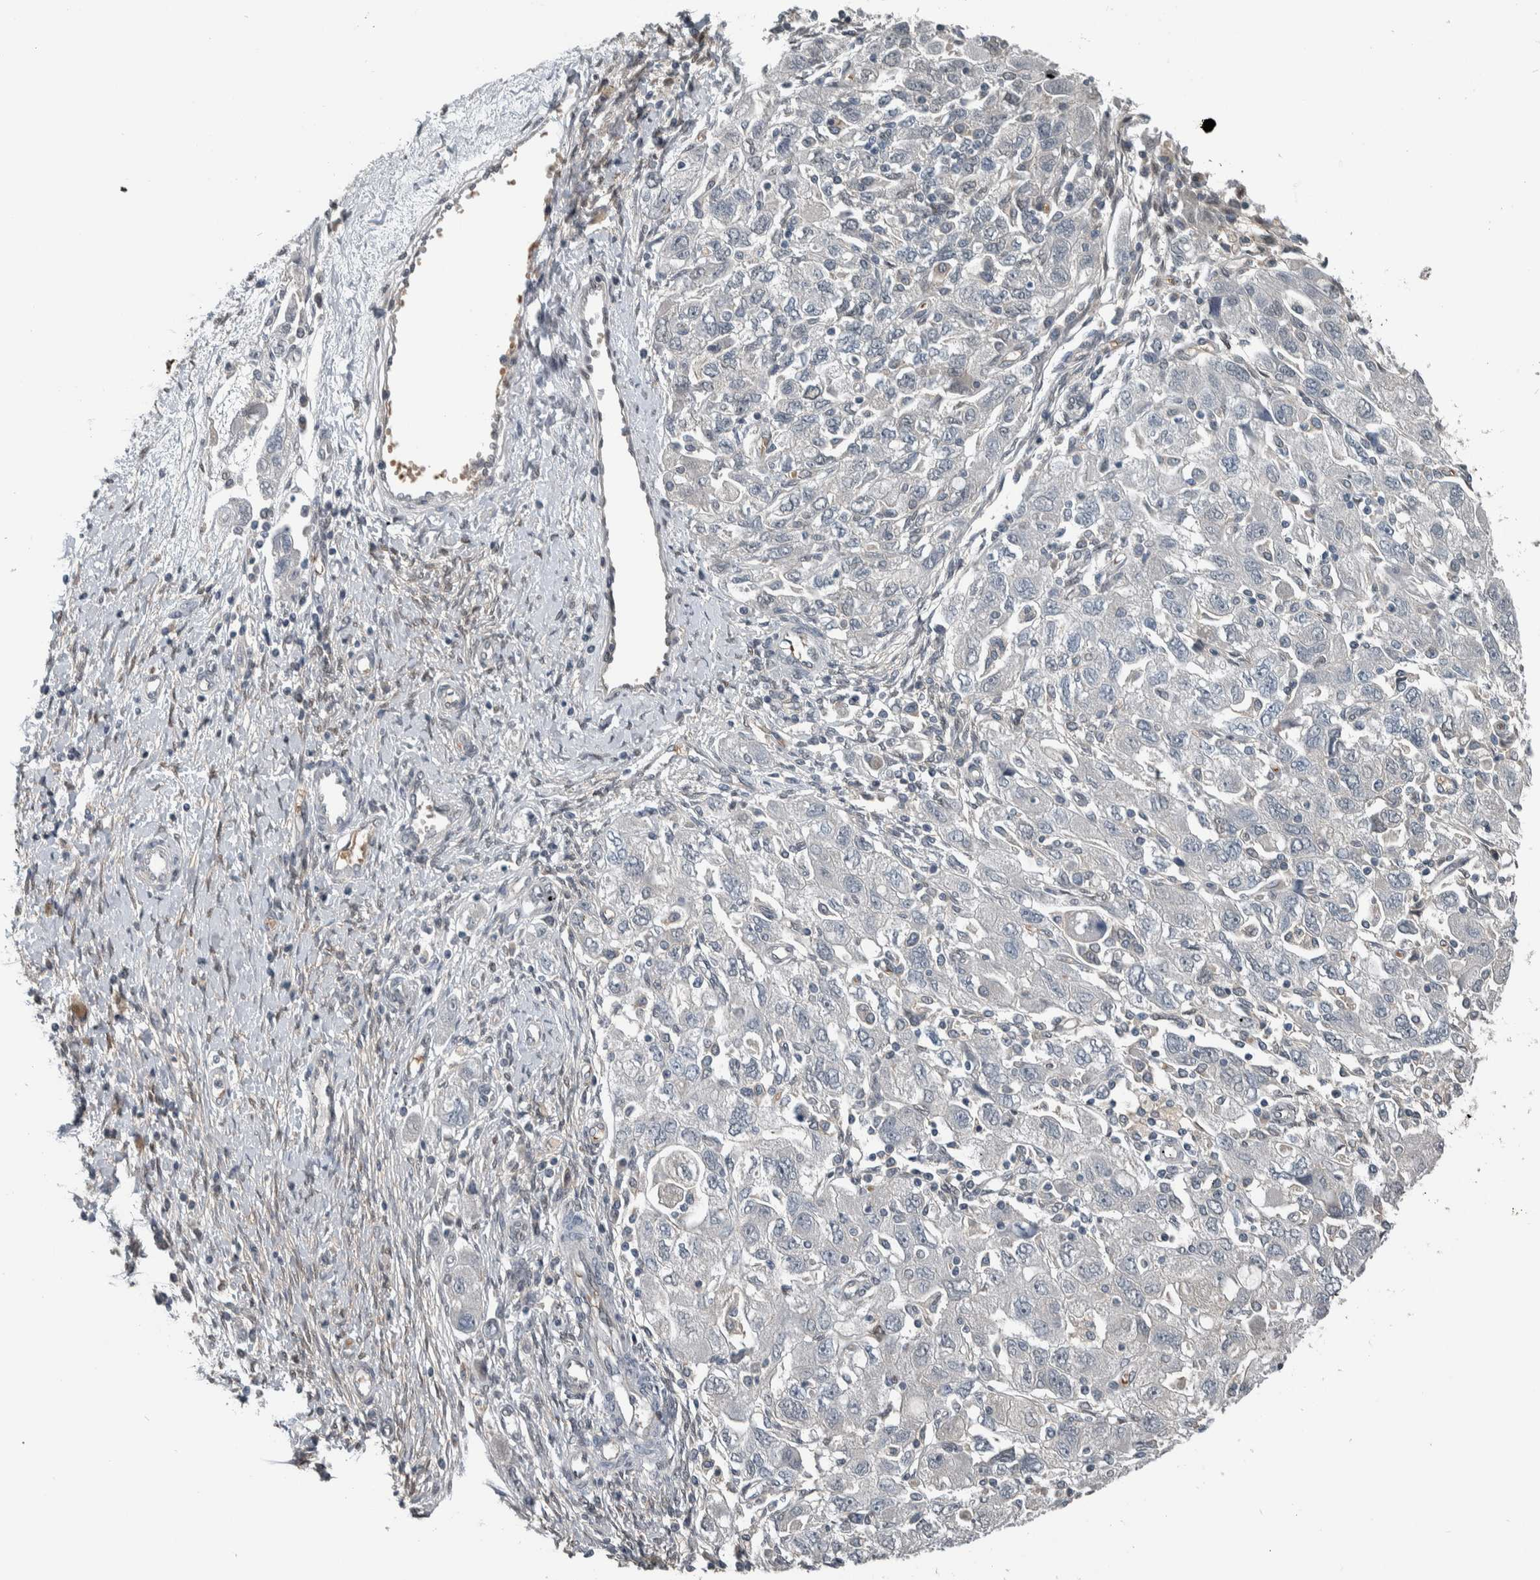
{"staining": {"intensity": "negative", "quantity": "none", "location": "none"}, "tissue": "ovarian cancer", "cell_type": "Tumor cells", "image_type": "cancer", "snomed": [{"axis": "morphology", "description": "Carcinoma, NOS"}, {"axis": "morphology", "description": "Cystadenocarcinoma, serous, NOS"}, {"axis": "topography", "description": "Ovary"}], "caption": "This is an immunohistochemistry (IHC) photomicrograph of ovarian cancer. There is no expression in tumor cells.", "gene": "ALAD", "patient": {"sex": "female", "age": 69}}